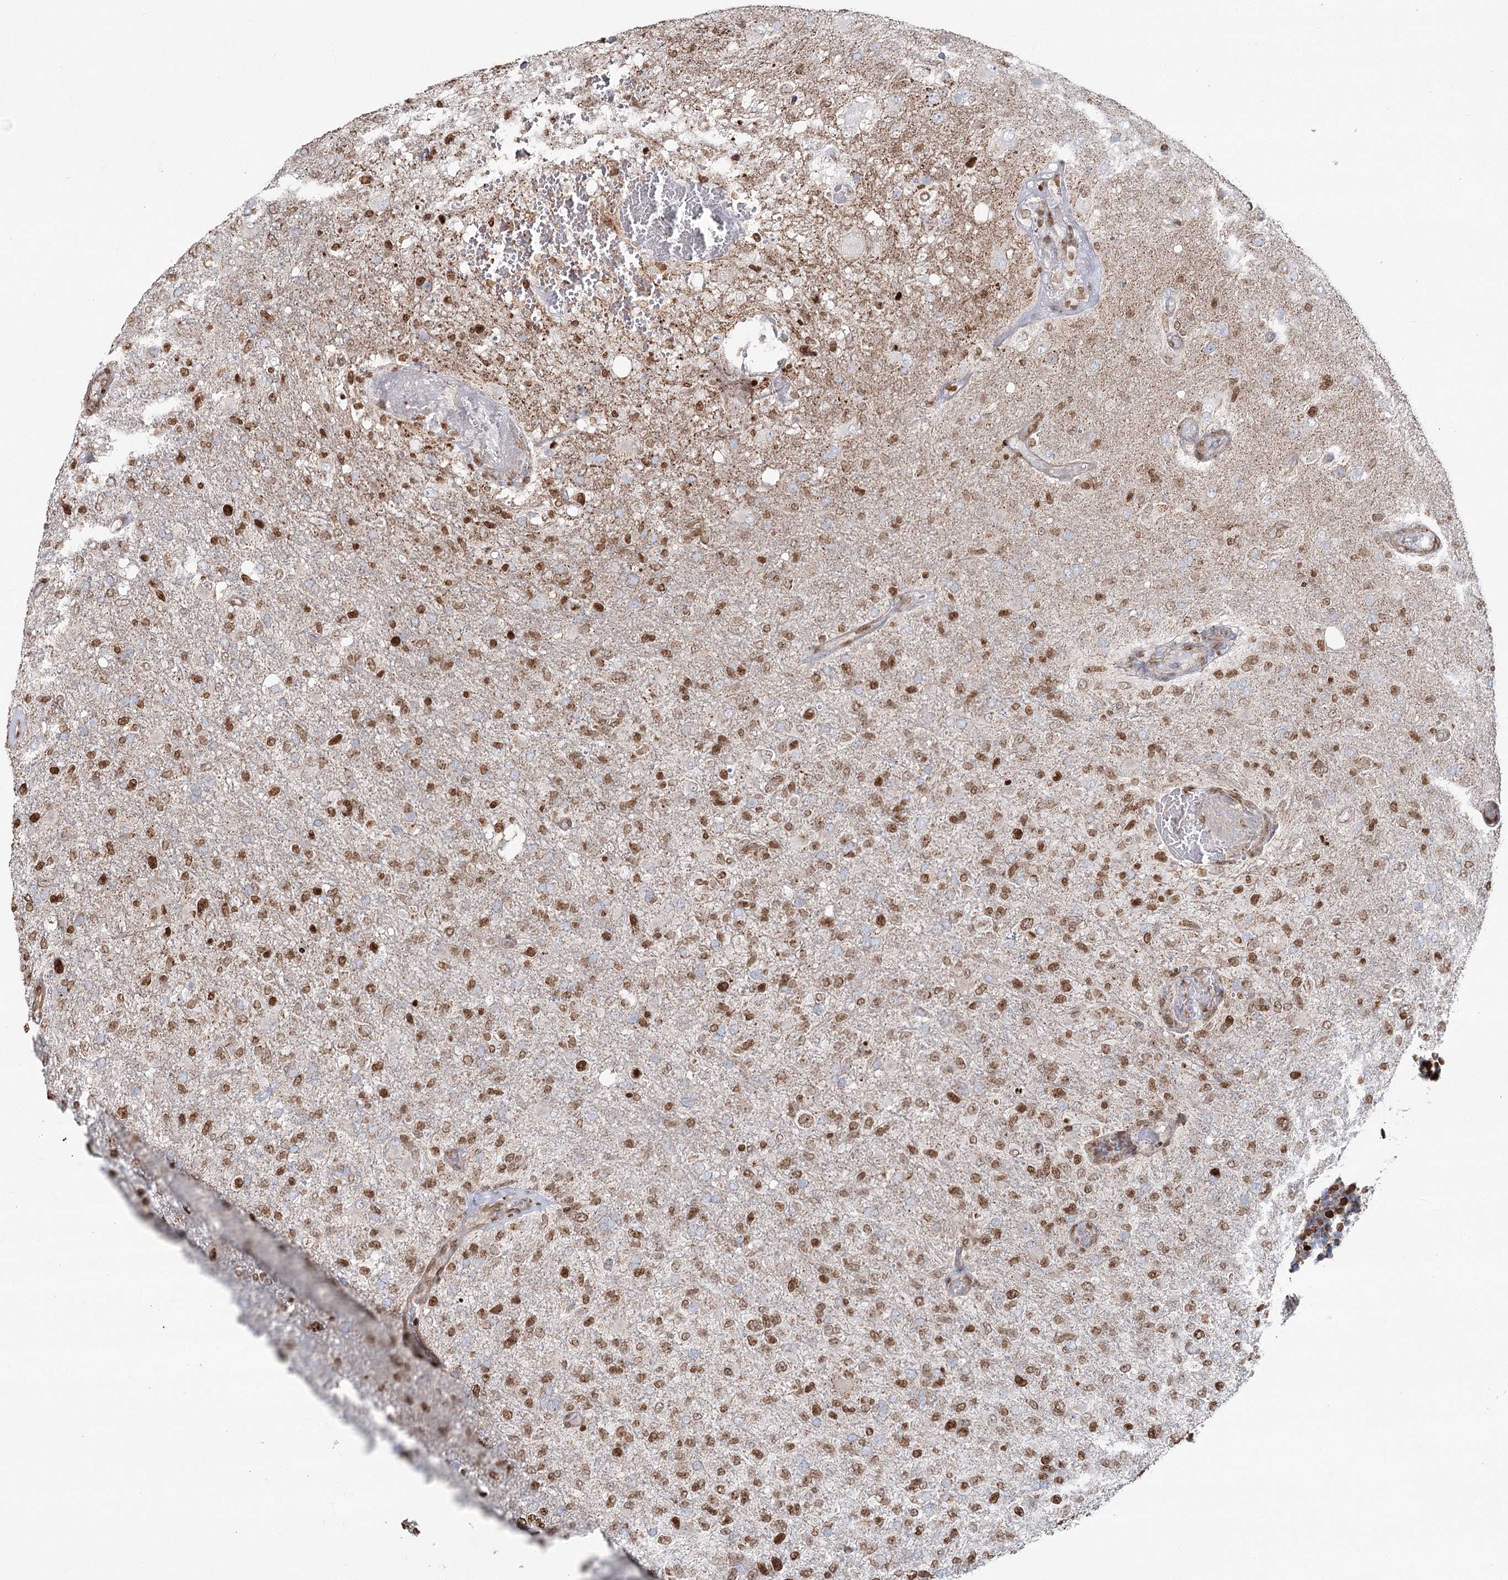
{"staining": {"intensity": "moderate", "quantity": ">75%", "location": "nuclear"}, "tissue": "glioma", "cell_type": "Tumor cells", "image_type": "cancer", "snomed": [{"axis": "morphology", "description": "Glioma, malignant, High grade"}, {"axis": "topography", "description": "Brain"}], "caption": "Immunohistochemical staining of human glioma reveals medium levels of moderate nuclear protein positivity in about >75% of tumor cells. The protein of interest is shown in brown color, while the nuclei are stained blue.", "gene": "PDHX", "patient": {"sex": "female", "age": 74}}